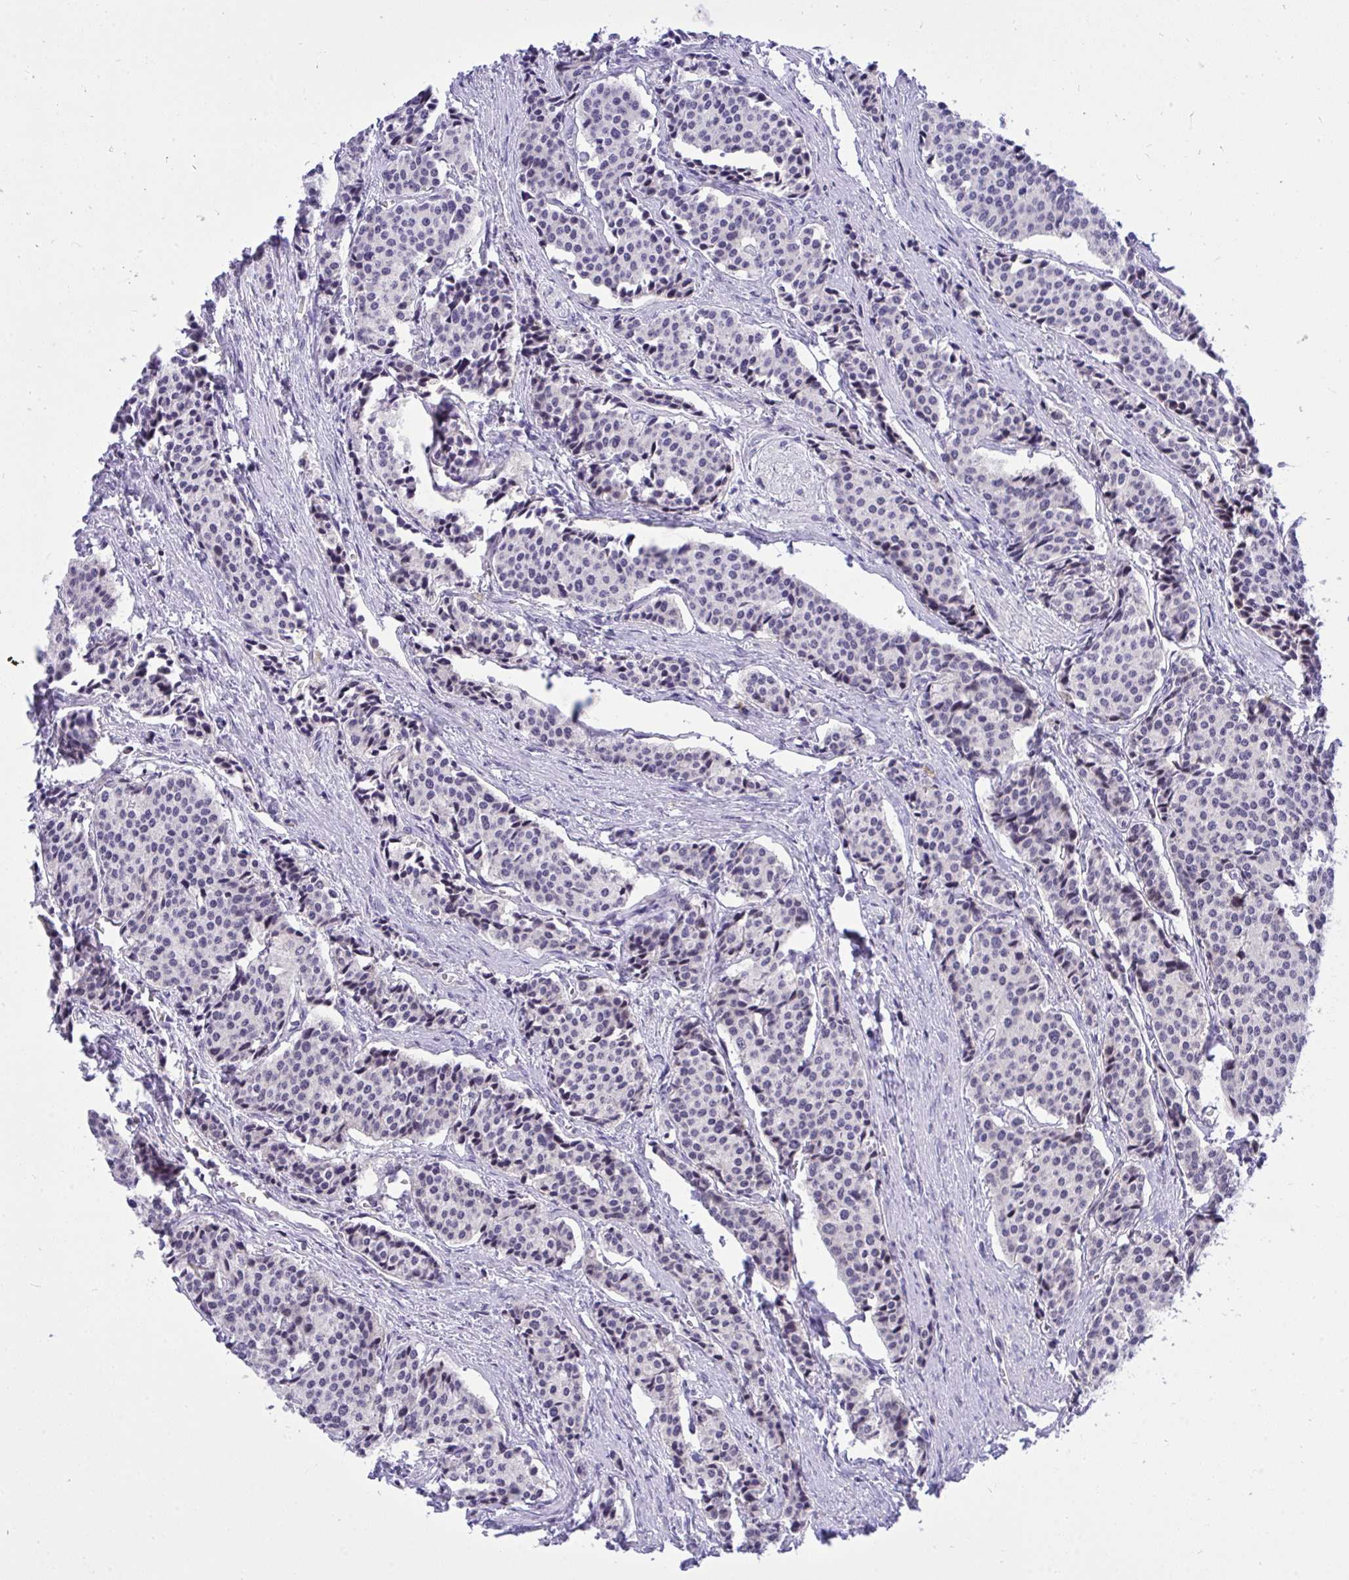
{"staining": {"intensity": "negative", "quantity": "none", "location": "none"}, "tissue": "carcinoid", "cell_type": "Tumor cells", "image_type": "cancer", "snomed": [{"axis": "morphology", "description": "Carcinoid, malignant, NOS"}, {"axis": "topography", "description": "Small intestine"}], "caption": "IHC of human malignant carcinoid exhibits no expression in tumor cells.", "gene": "PPP1CA", "patient": {"sex": "male", "age": 73}}